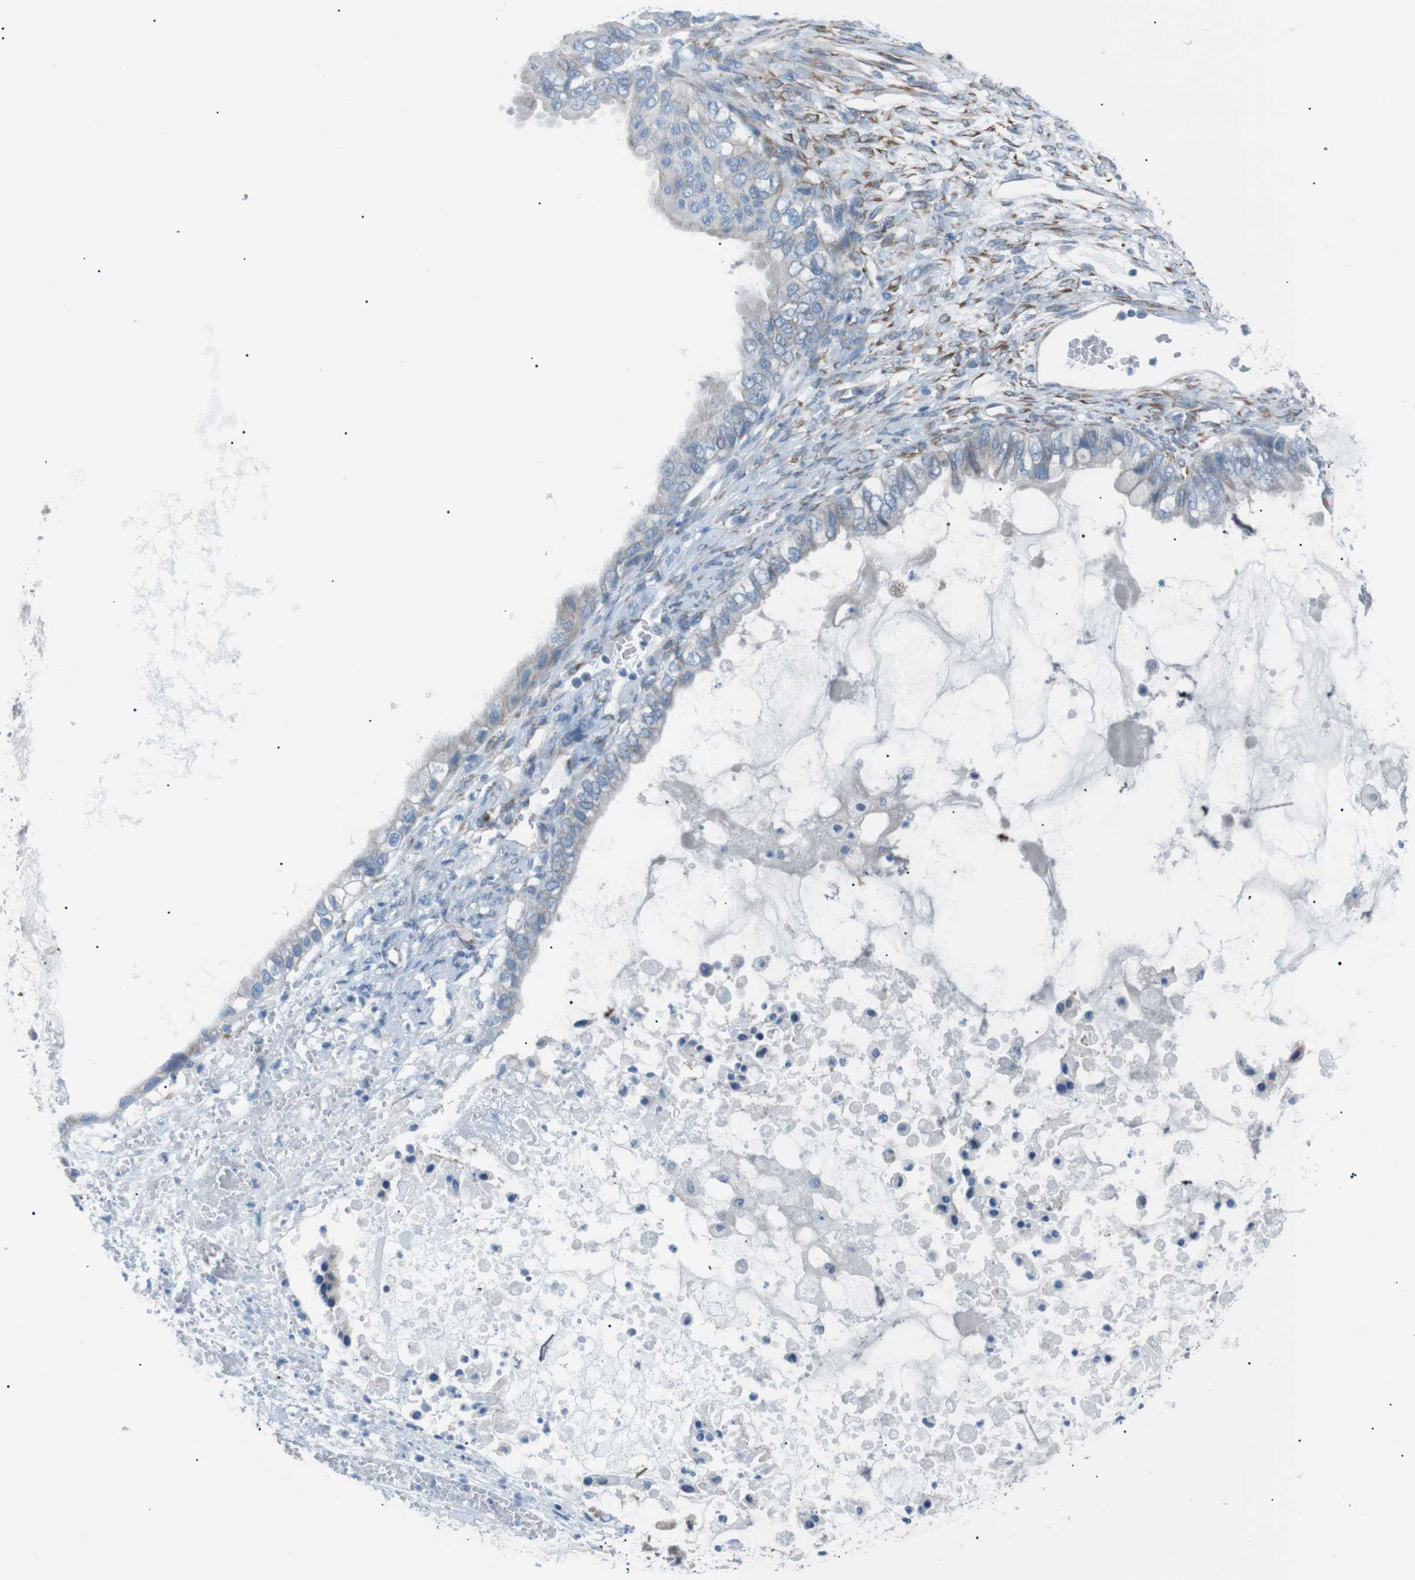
{"staining": {"intensity": "negative", "quantity": "none", "location": "none"}, "tissue": "ovarian cancer", "cell_type": "Tumor cells", "image_type": "cancer", "snomed": [{"axis": "morphology", "description": "Cystadenocarcinoma, mucinous, NOS"}, {"axis": "topography", "description": "Ovary"}], "caption": "A high-resolution photomicrograph shows immunohistochemistry staining of ovarian mucinous cystadenocarcinoma, which displays no significant positivity in tumor cells.", "gene": "MTARC2", "patient": {"sex": "female", "age": 80}}